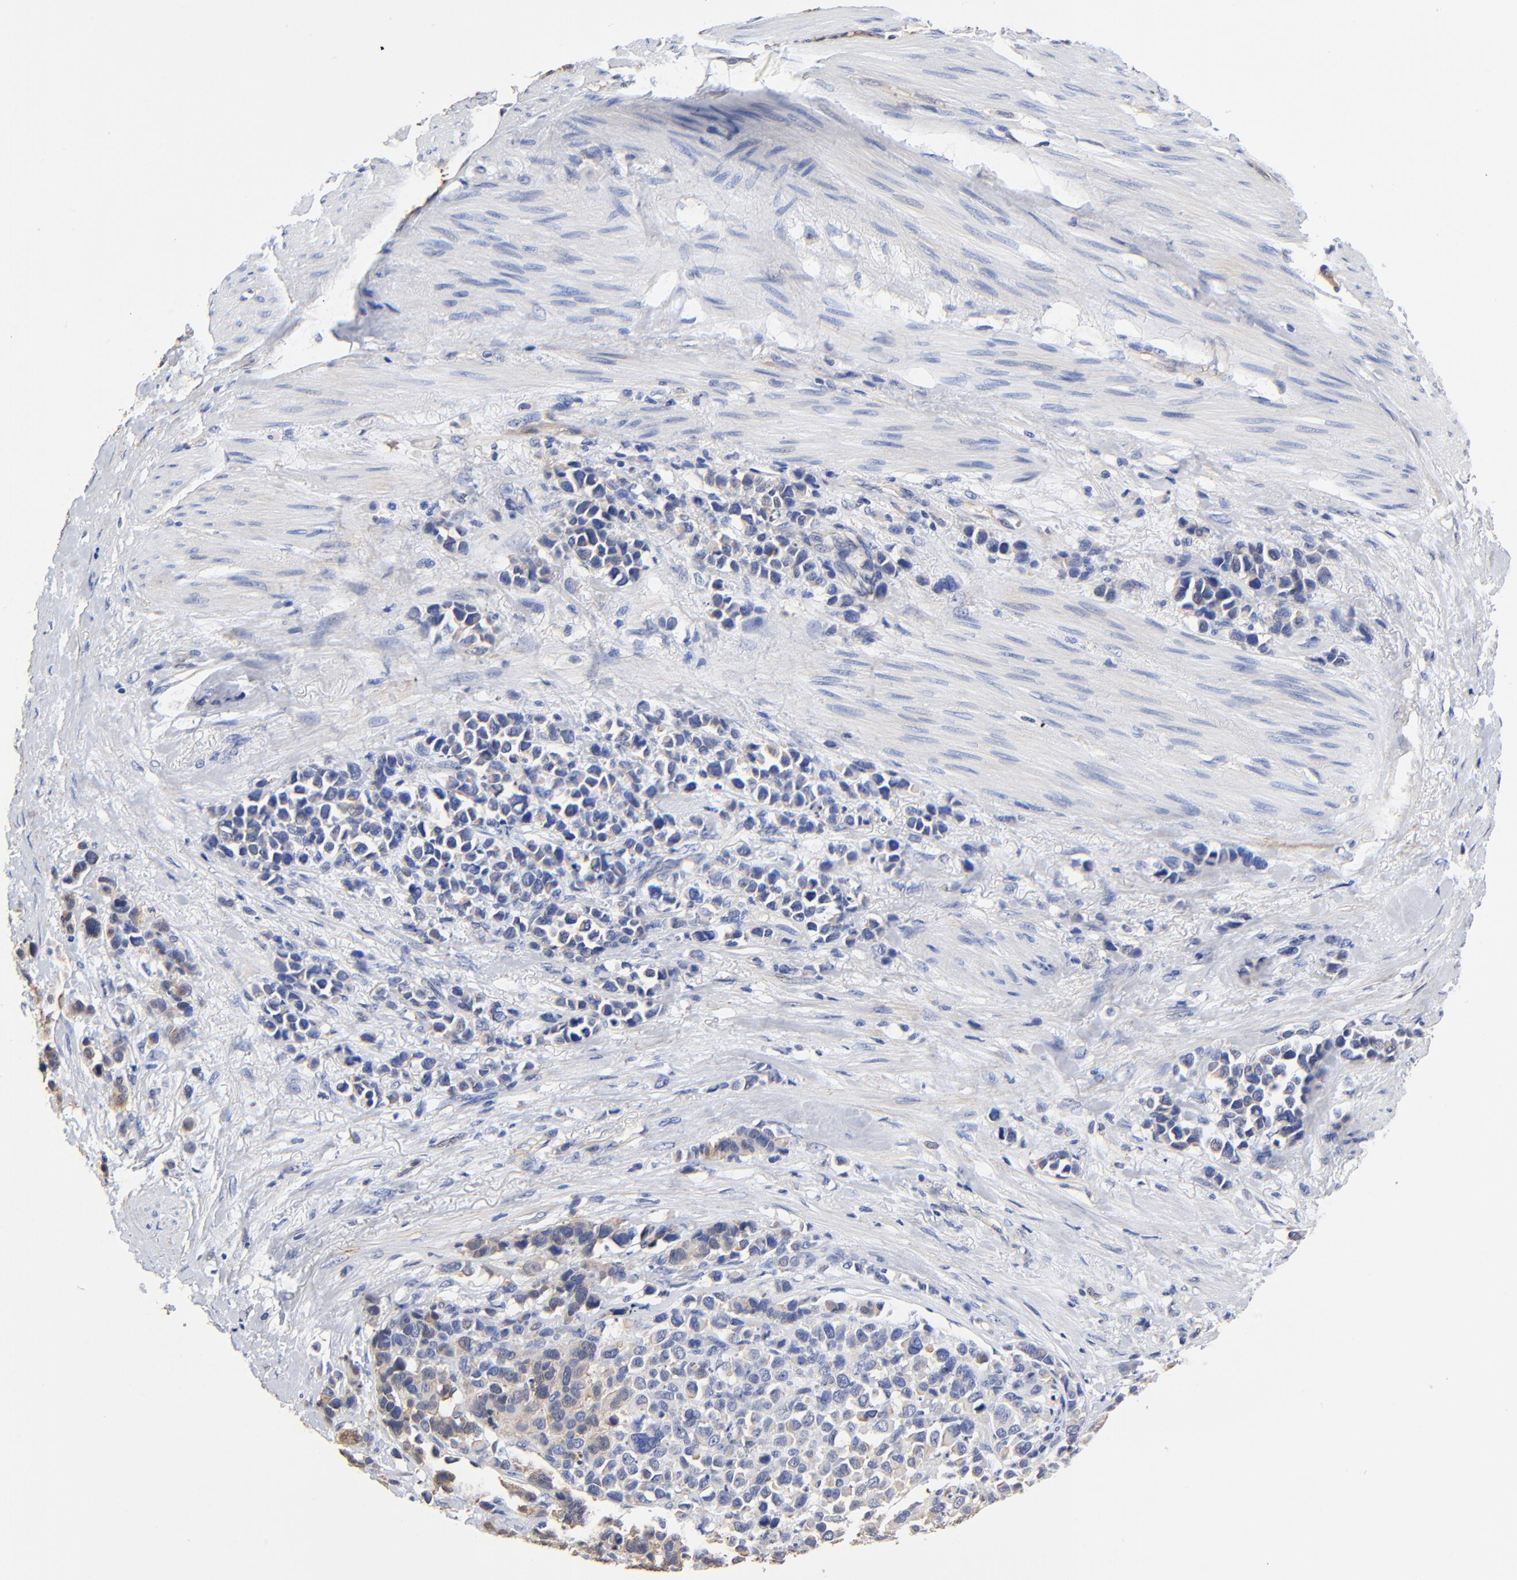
{"staining": {"intensity": "negative", "quantity": "none", "location": "none"}, "tissue": "stomach cancer", "cell_type": "Tumor cells", "image_type": "cancer", "snomed": [{"axis": "morphology", "description": "Adenocarcinoma, NOS"}, {"axis": "topography", "description": "Stomach, upper"}], "caption": "Tumor cells show no significant protein positivity in adenocarcinoma (stomach).", "gene": "TAGLN2", "patient": {"sex": "male", "age": 71}}